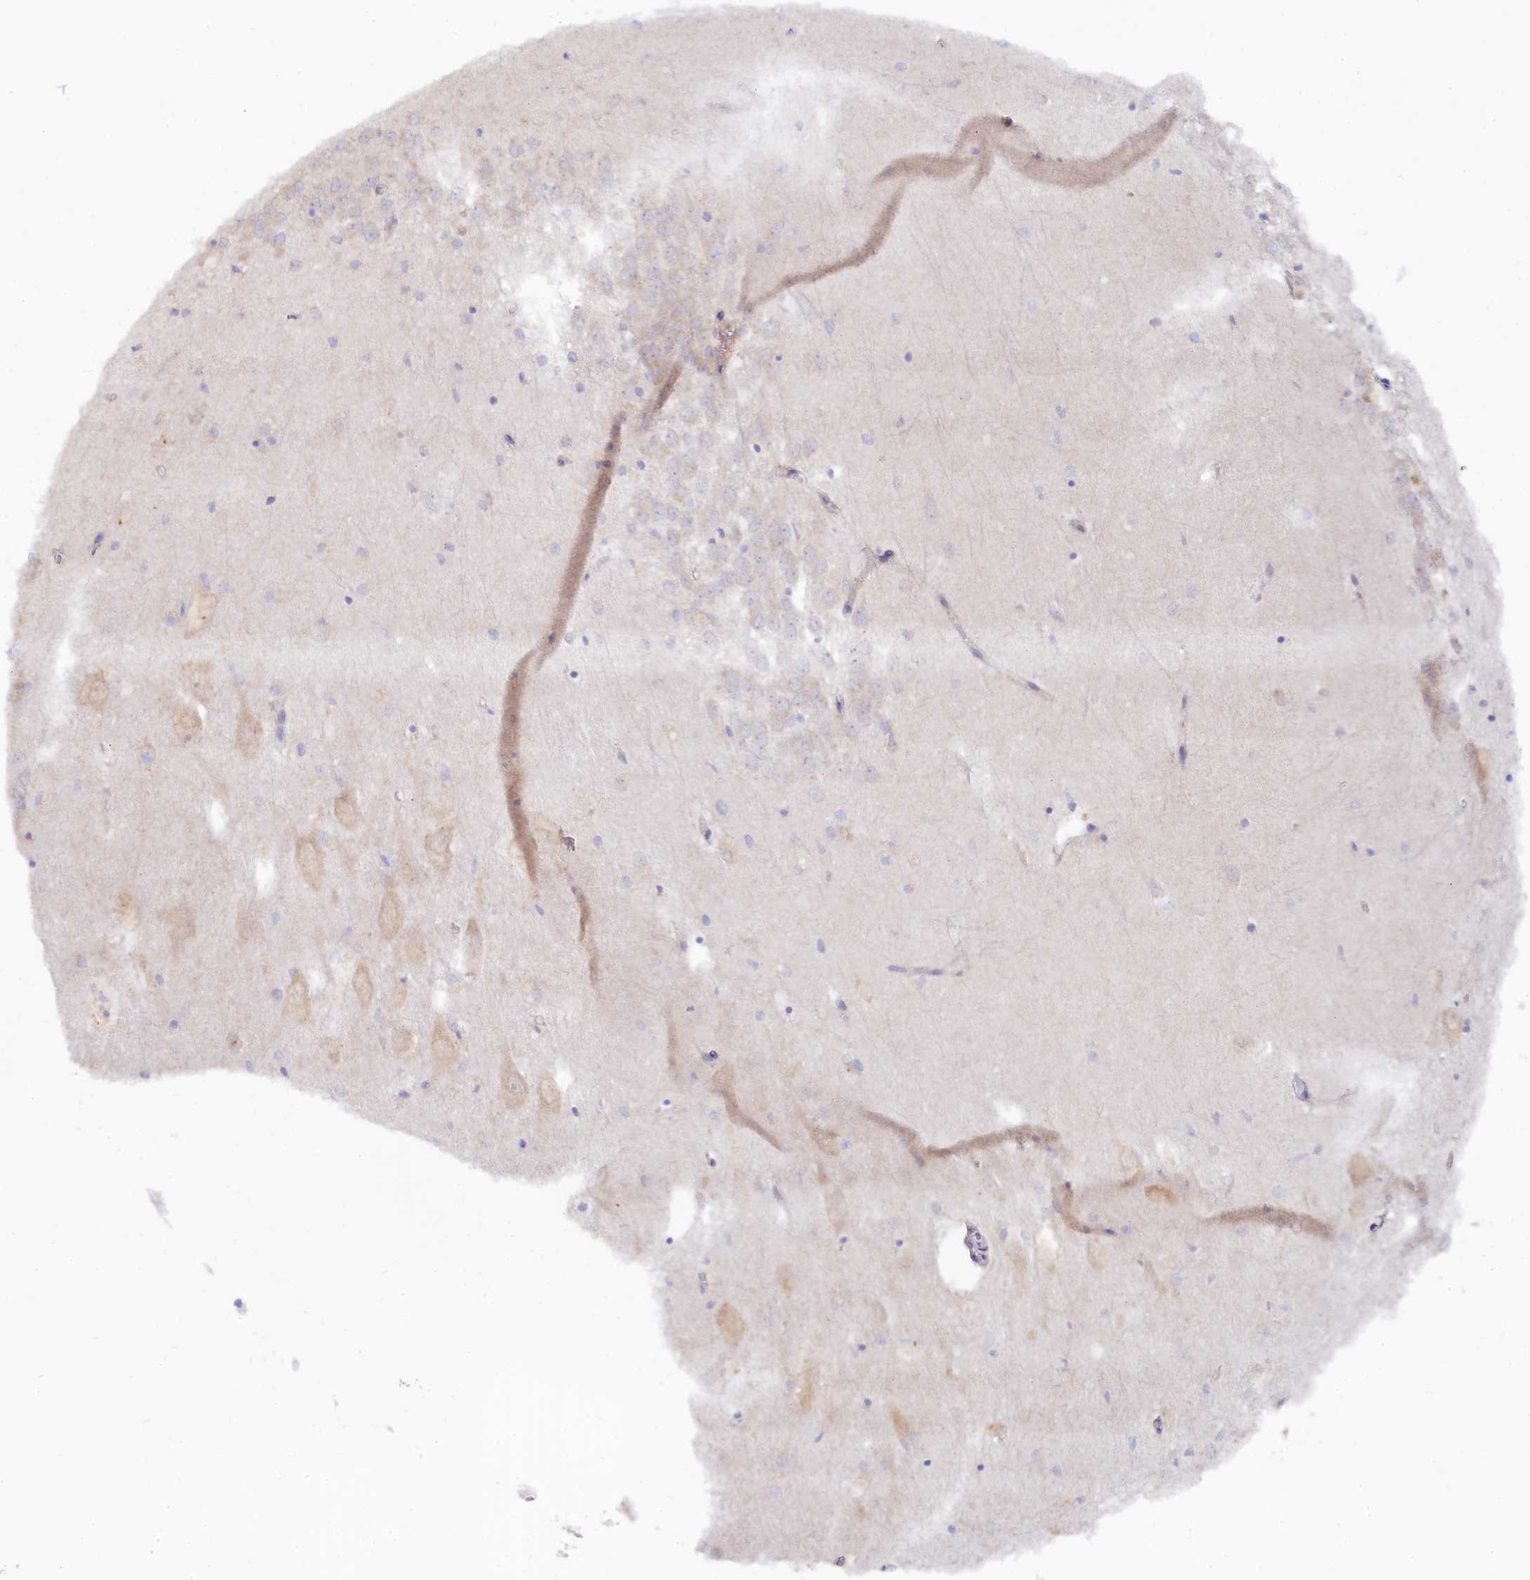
{"staining": {"intensity": "negative", "quantity": "none", "location": "none"}, "tissue": "hippocampus", "cell_type": "Glial cells", "image_type": "normal", "snomed": [{"axis": "morphology", "description": "Normal tissue, NOS"}, {"axis": "topography", "description": "Hippocampus"}], "caption": "Immunohistochemistry micrograph of normal hippocampus: hippocampus stained with DAB (3,3'-diaminobenzidine) shows no significant protein positivity in glial cells.", "gene": "SPATA5L1", "patient": {"sex": "female", "age": 64}}